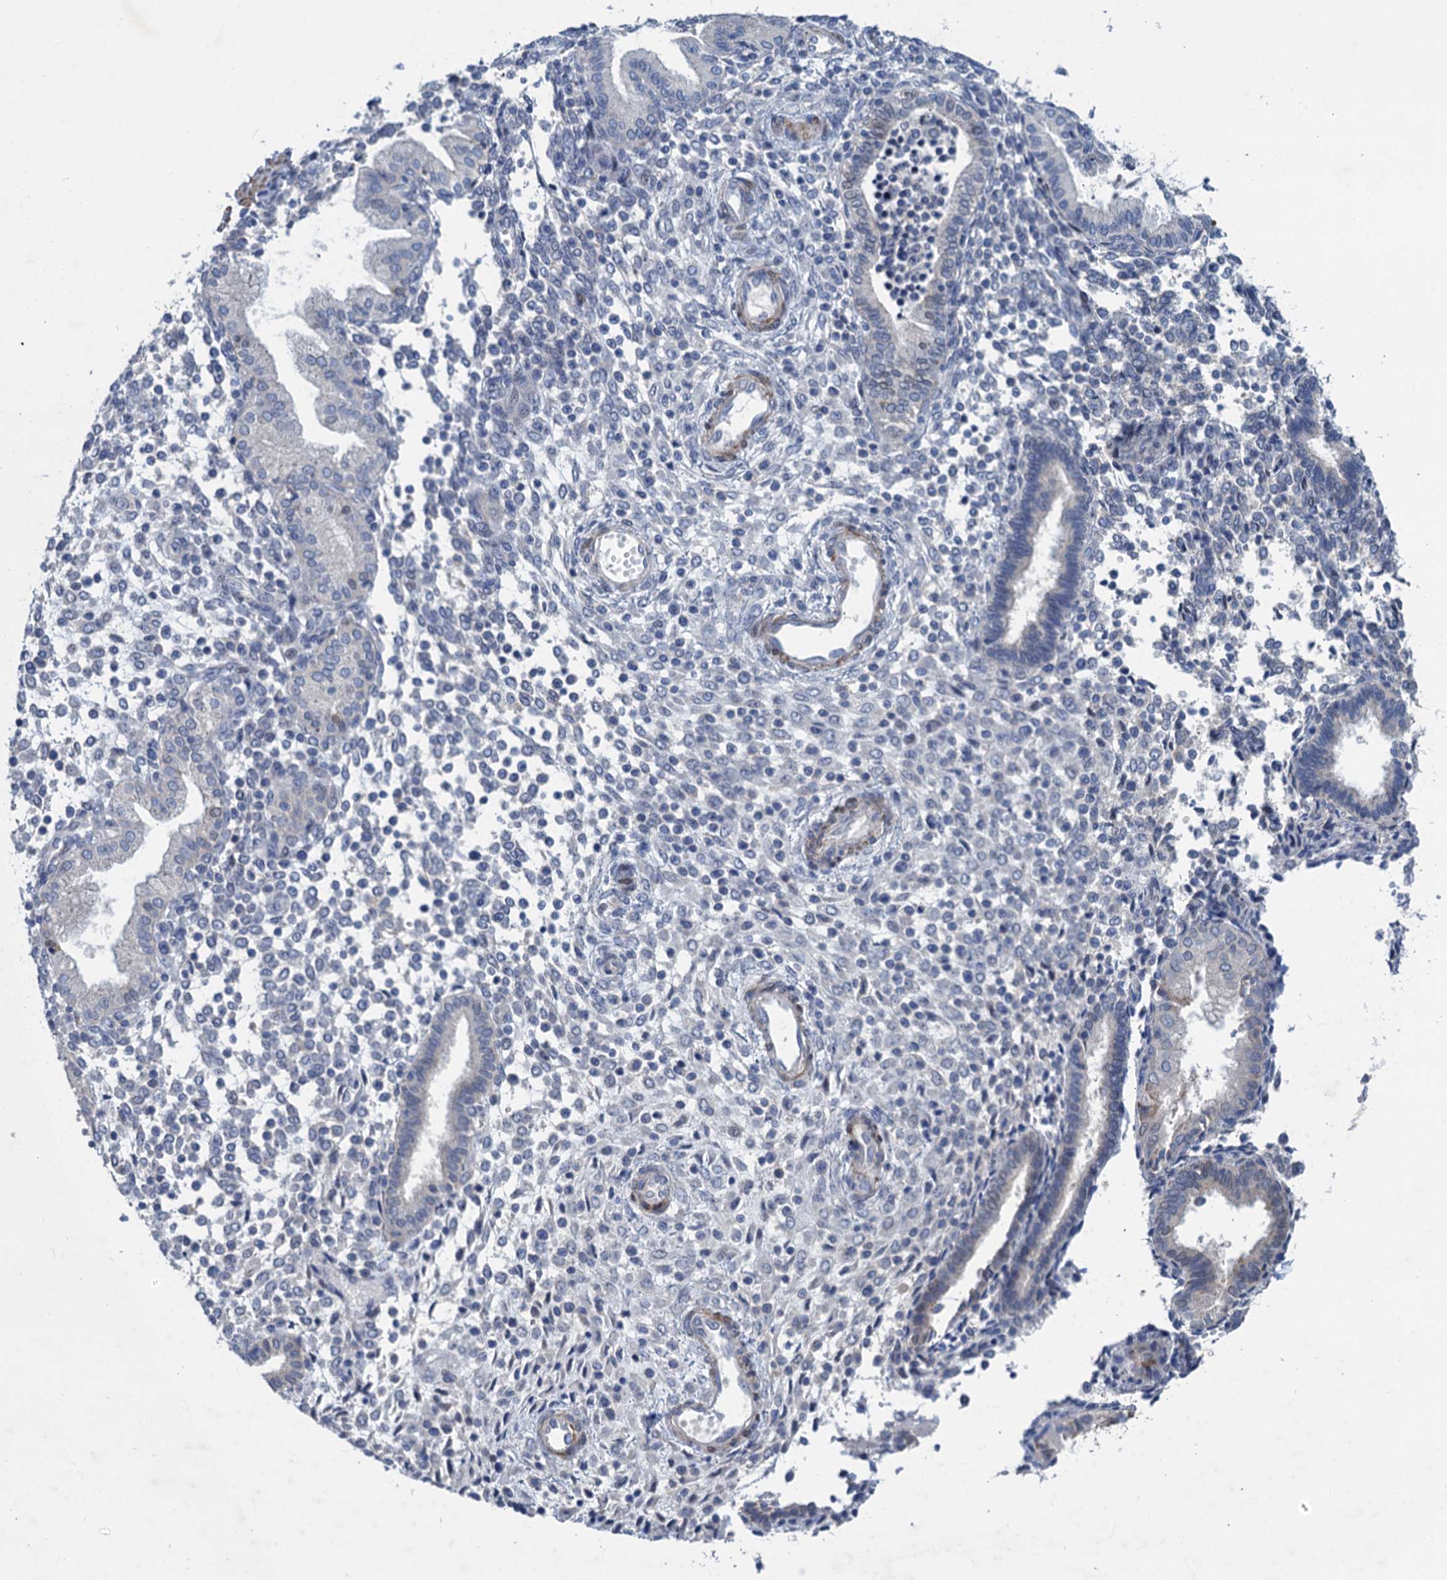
{"staining": {"intensity": "negative", "quantity": "none", "location": "none"}, "tissue": "endometrium", "cell_type": "Cells in endometrial stroma", "image_type": "normal", "snomed": [{"axis": "morphology", "description": "Normal tissue, NOS"}, {"axis": "topography", "description": "Endometrium"}], "caption": "Immunohistochemistry micrograph of unremarkable endometrium stained for a protein (brown), which displays no positivity in cells in endometrial stroma.", "gene": "ESYT3", "patient": {"sex": "female", "age": 53}}